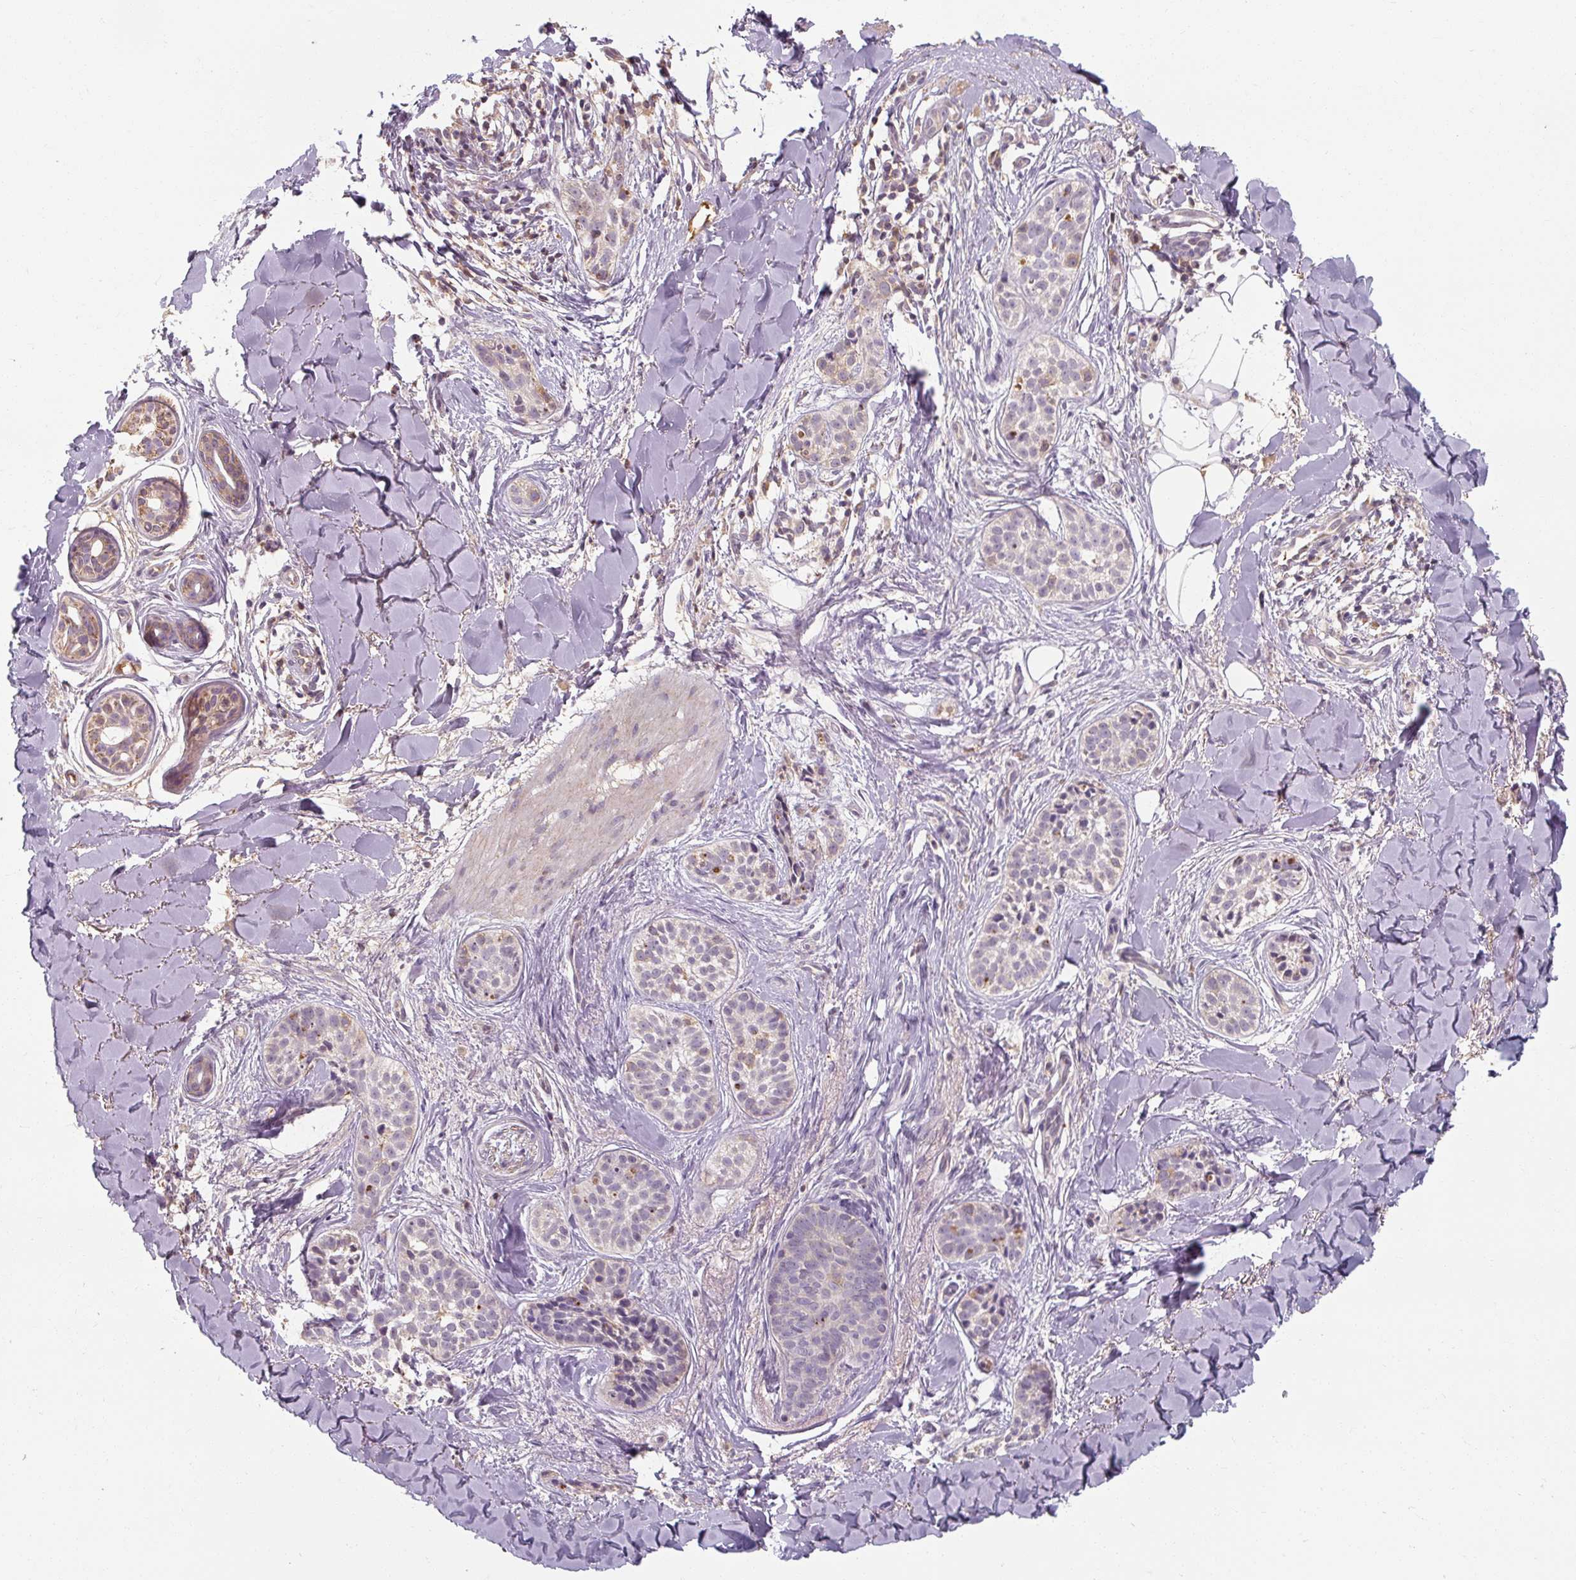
{"staining": {"intensity": "negative", "quantity": "none", "location": "none"}, "tissue": "skin cancer", "cell_type": "Tumor cells", "image_type": "cancer", "snomed": [{"axis": "morphology", "description": "Basal cell carcinoma"}, {"axis": "topography", "description": "Skin"}], "caption": "Immunohistochemical staining of skin cancer shows no significant expression in tumor cells. (DAB immunohistochemistry (IHC) with hematoxylin counter stain).", "gene": "TSEN54", "patient": {"sex": "male", "age": 52}}